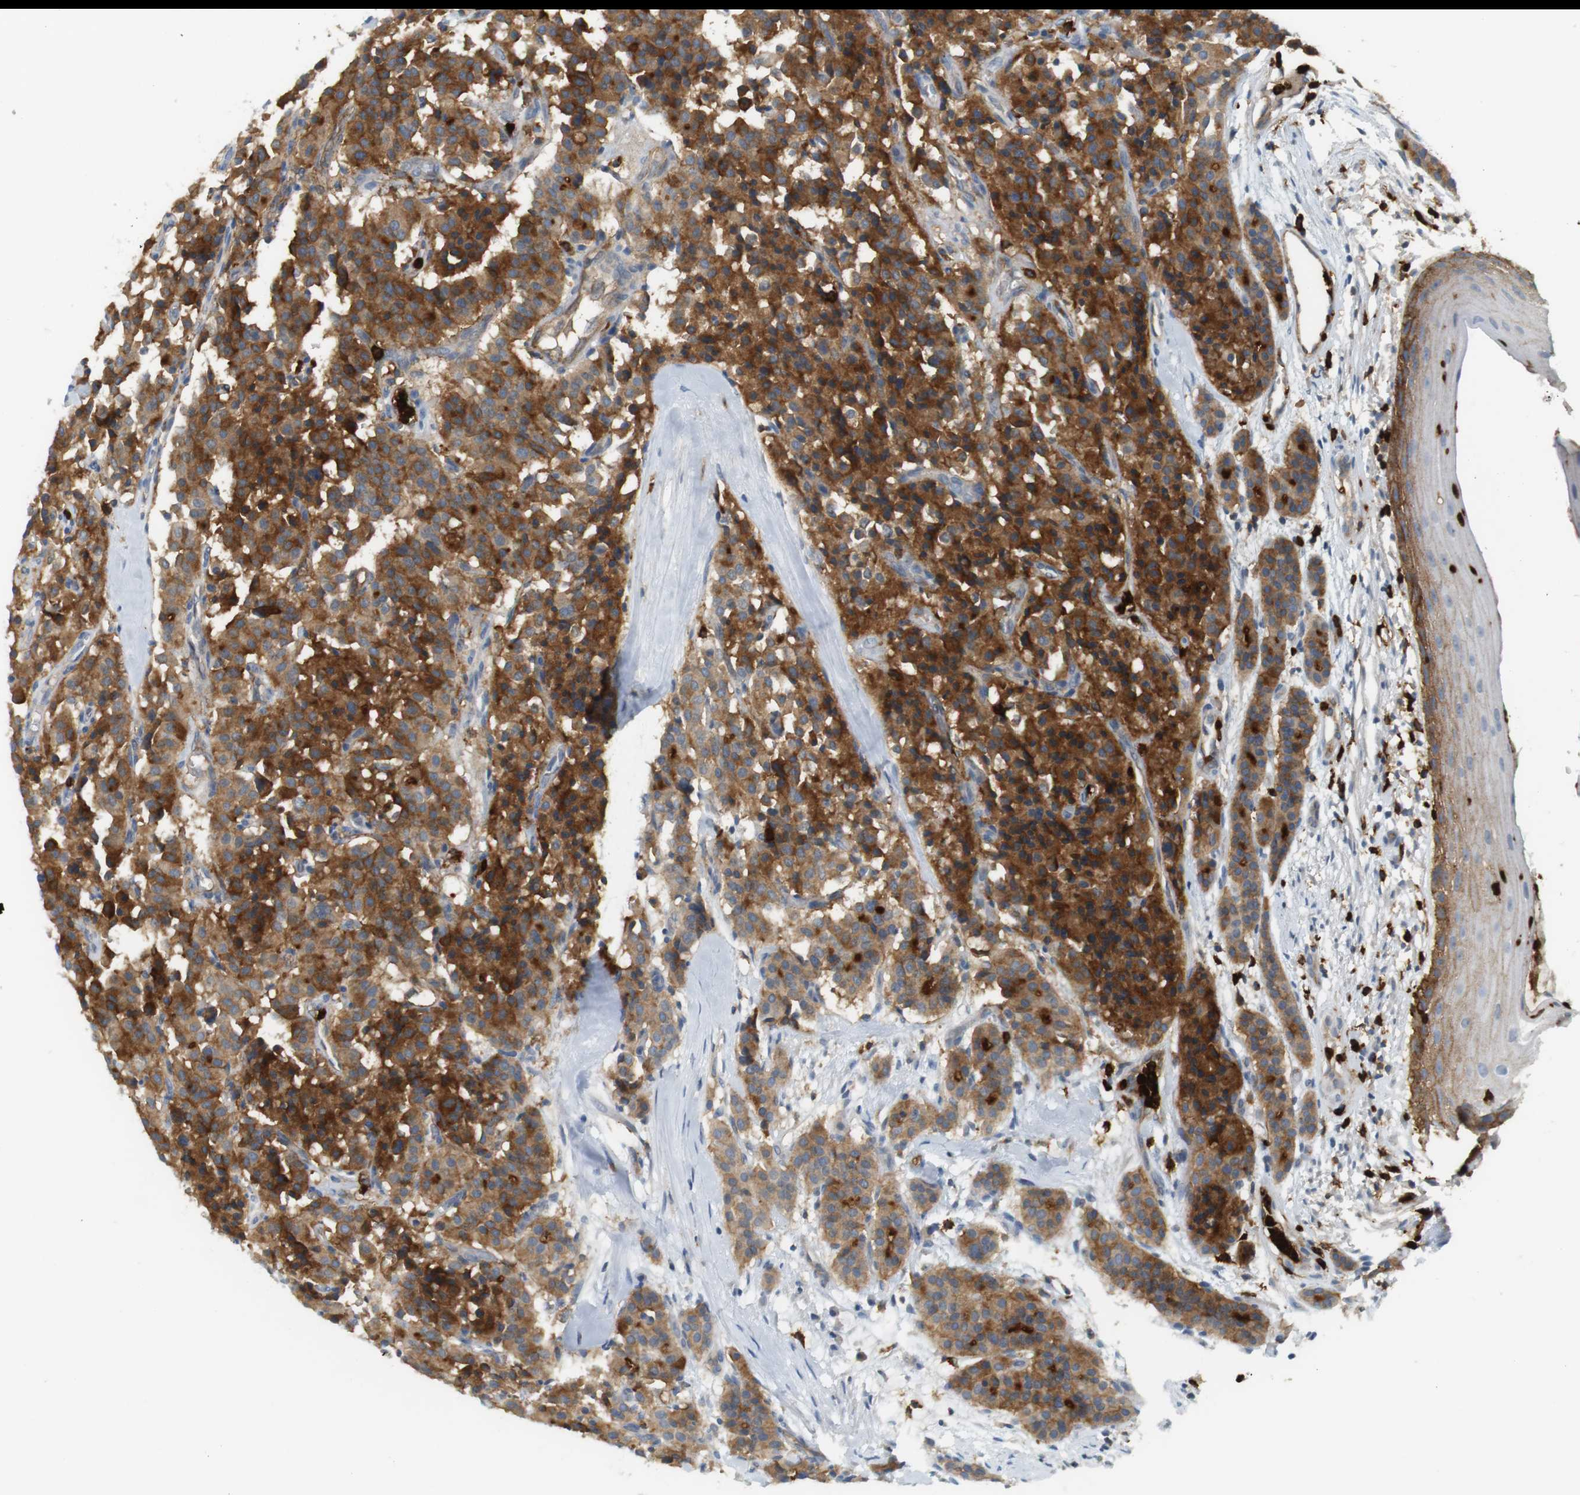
{"staining": {"intensity": "strong", "quantity": ">75%", "location": "cytoplasmic/membranous"}, "tissue": "carcinoid", "cell_type": "Tumor cells", "image_type": "cancer", "snomed": [{"axis": "morphology", "description": "Carcinoid, malignant, NOS"}, {"axis": "topography", "description": "Lung"}], "caption": "This micrograph displays immunohistochemistry (IHC) staining of human carcinoid, with high strong cytoplasmic/membranous expression in approximately >75% of tumor cells.", "gene": "SIRPA", "patient": {"sex": "male", "age": 30}}